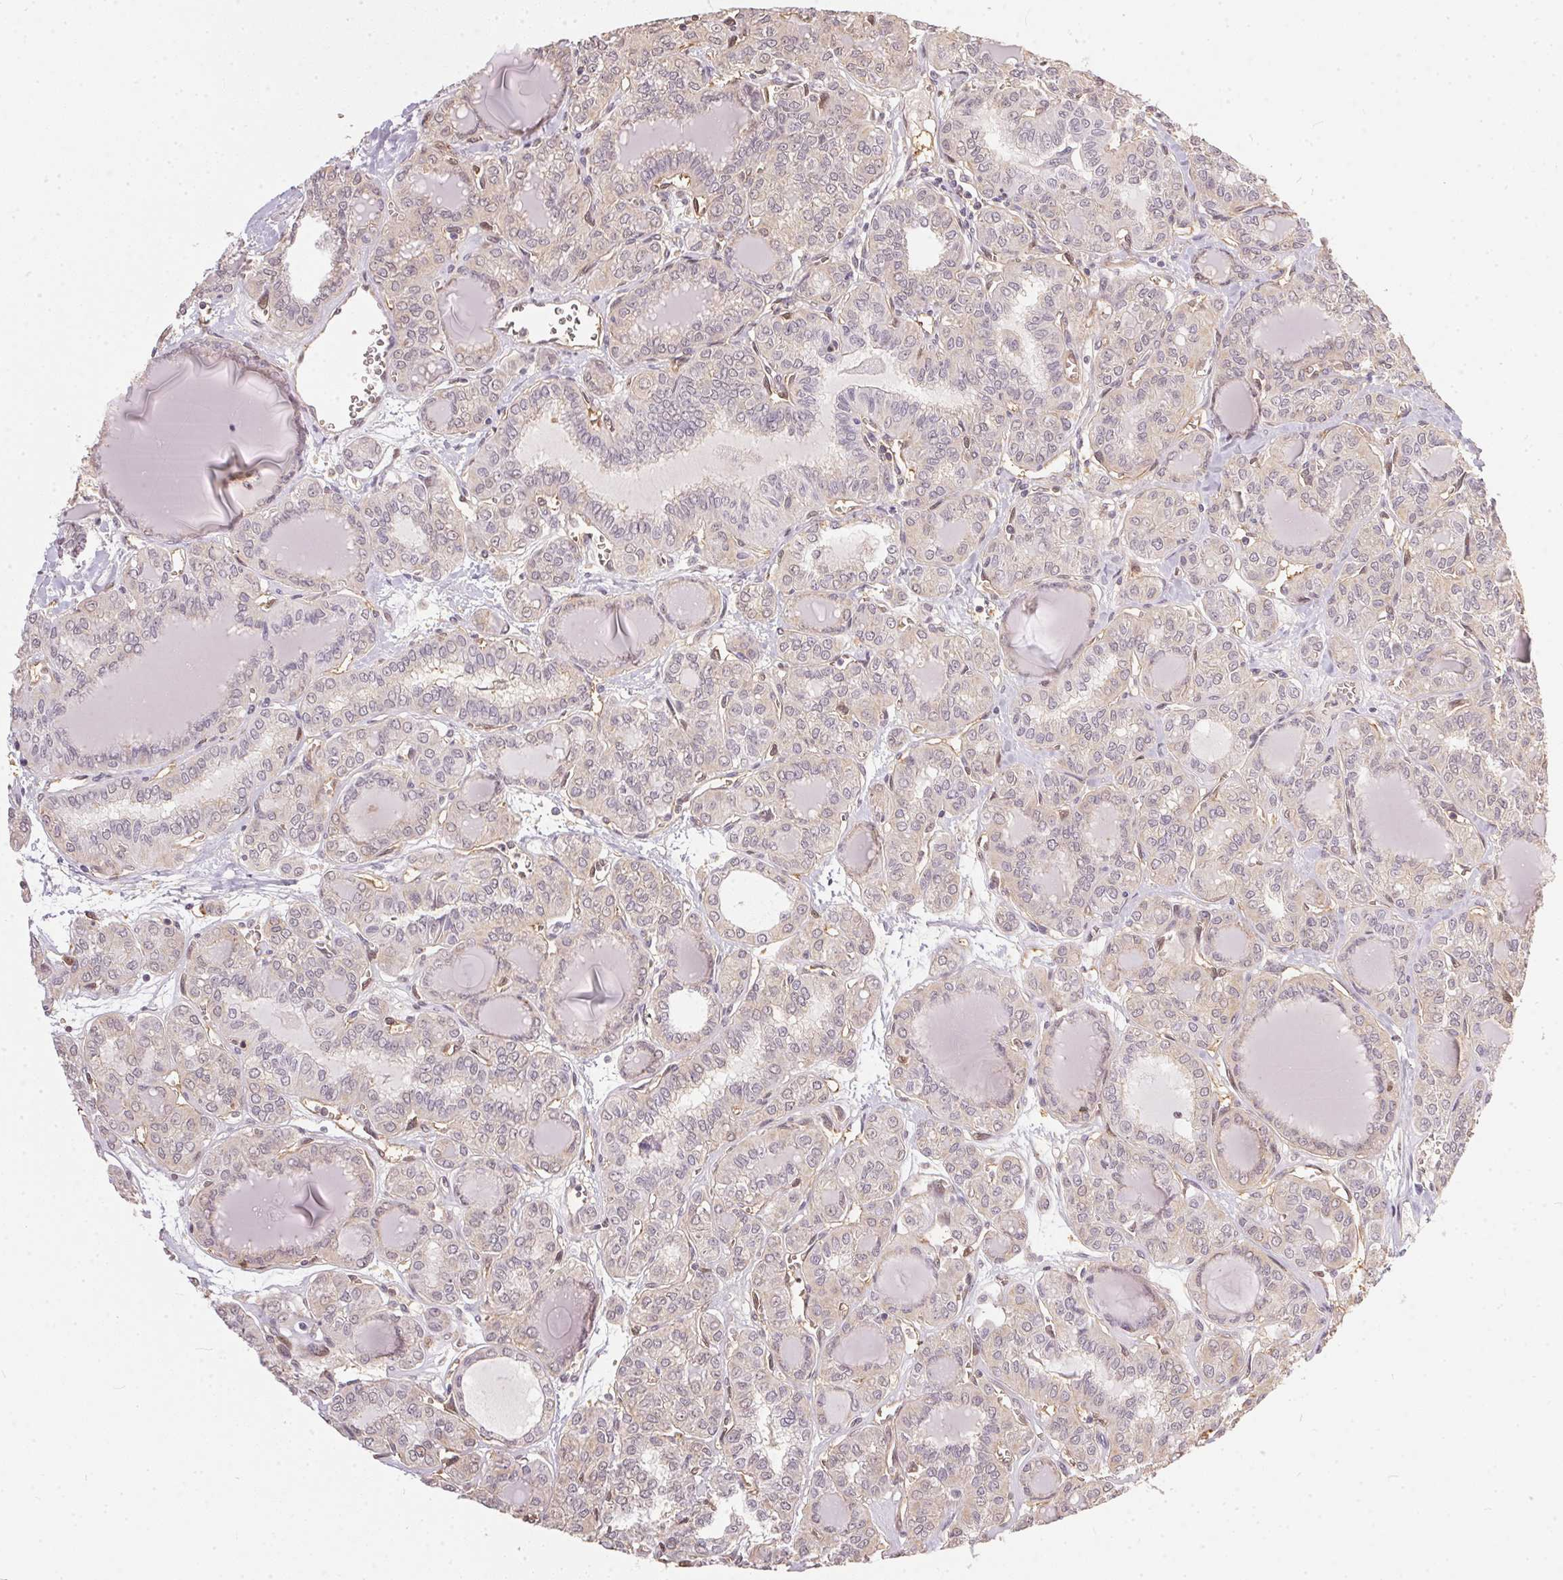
{"staining": {"intensity": "weak", "quantity": "<25%", "location": "cytoplasmic/membranous"}, "tissue": "thyroid cancer", "cell_type": "Tumor cells", "image_type": "cancer", "snomed": [{"axis": "morphology", "description": "Papillary adenocarcinoma, NOS"}, {"axis": "topography", "description": "Thyroid gland"}], "caption": "Photomicrograph shows no significant protein expression in tumor cells of papillary adenocarcinoma (thyroid). (DAB (3,3'-diaminobenzidine) IHC with hematoxylin counter stain).", "gene": "BLMH", "patient": {"sex": "female", "age": 41}}